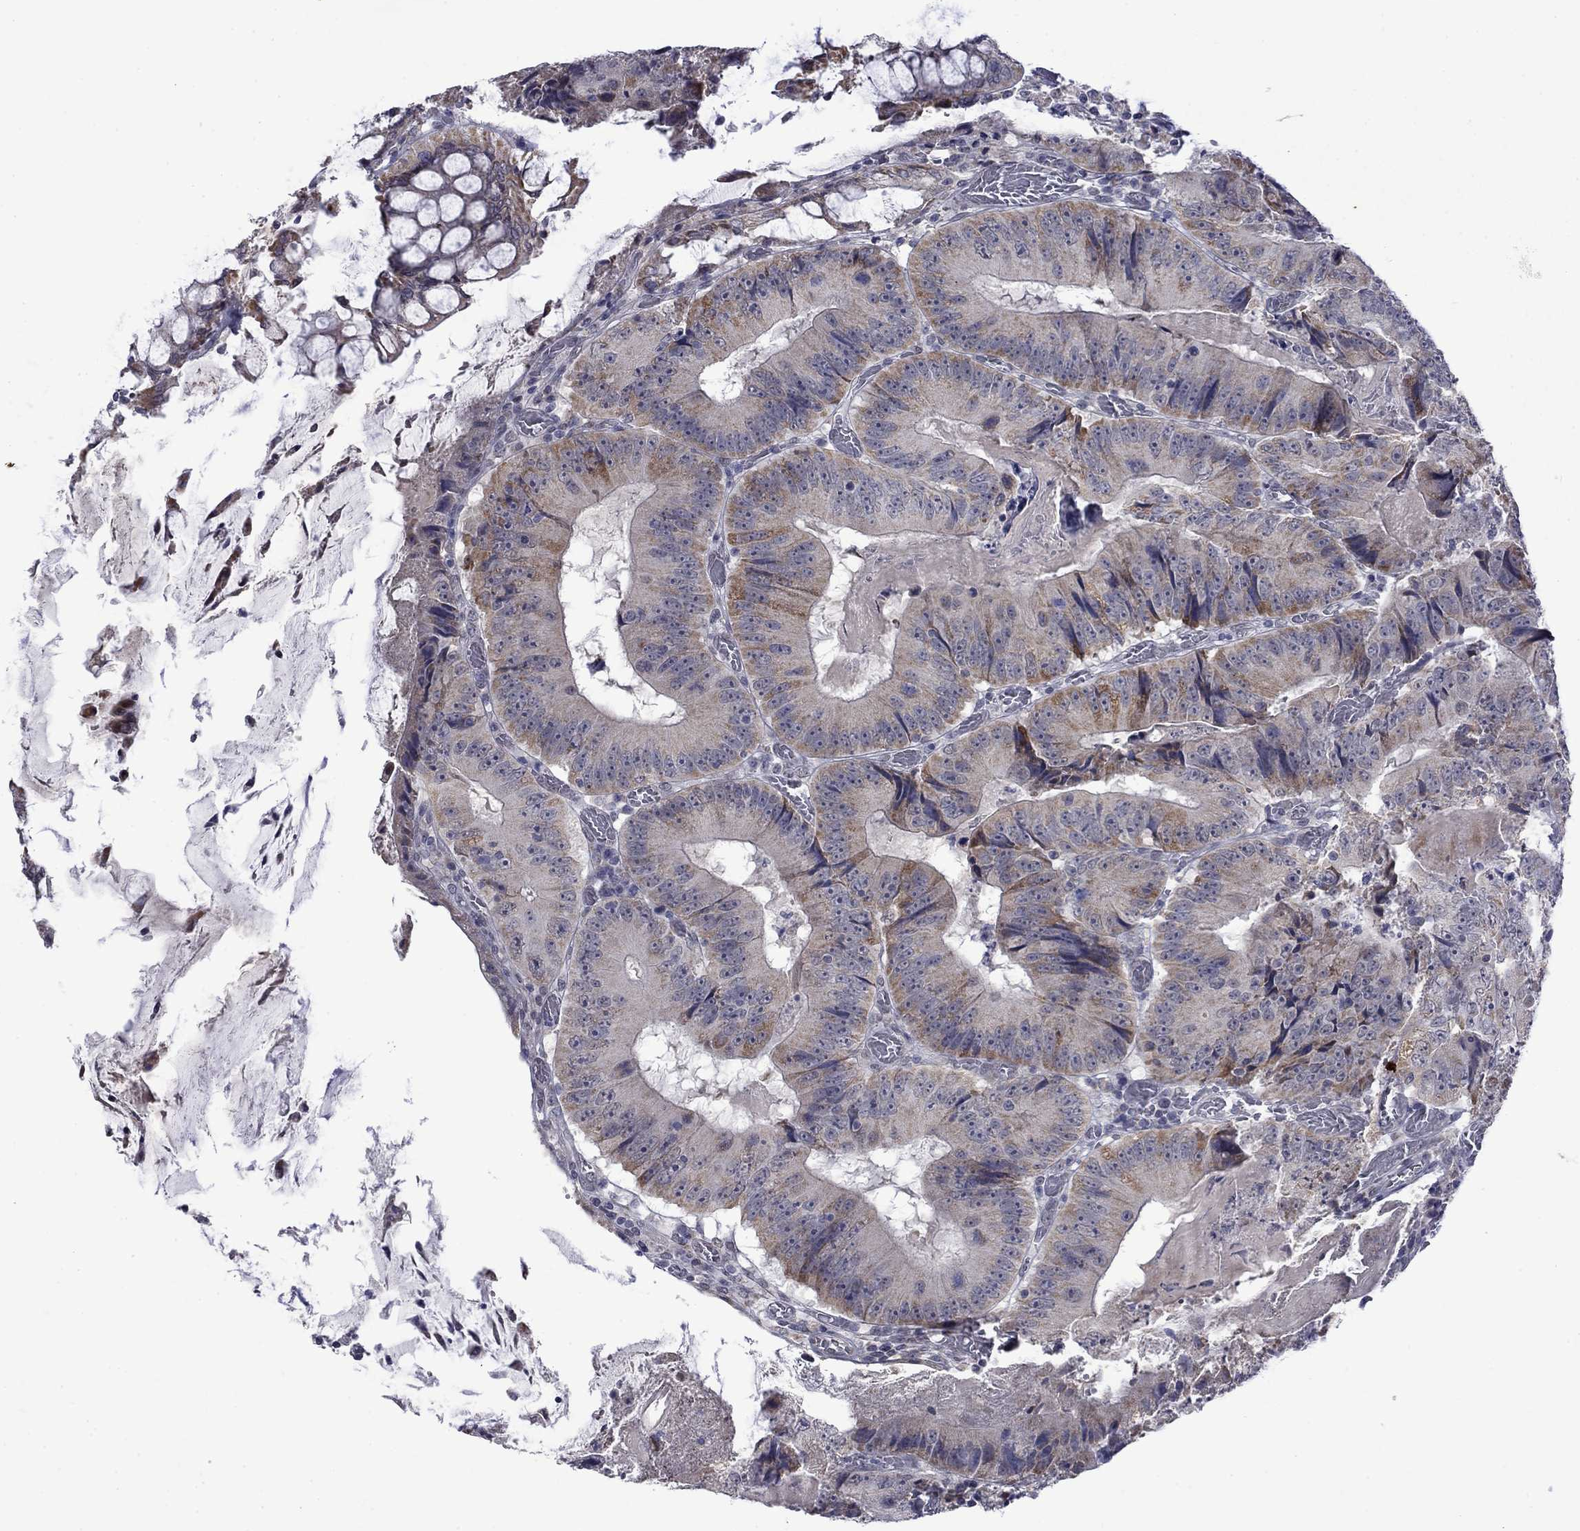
{"staining": {"intensity": "weak", "quantity": "25%-75%", "location": "cytoplasmic/membranous"}, "tissue": "colorectal cancer", "cell_type": "Tumor cells", "image_type": "cancer", "snomed": [{"axis": "morphology", "description": "Adenocarcinoma, NOS"}, {"axis": "topography", "description": "Colon"}], "caption": "Colorectal adenocarcinoma stained with a brown dye shows weak cytoplasmic/membranous positive expression in approximately 25%-75% of tumor cells.", "gene": "KCNJ16", "patient": {"sex": "female", "age": 86}}